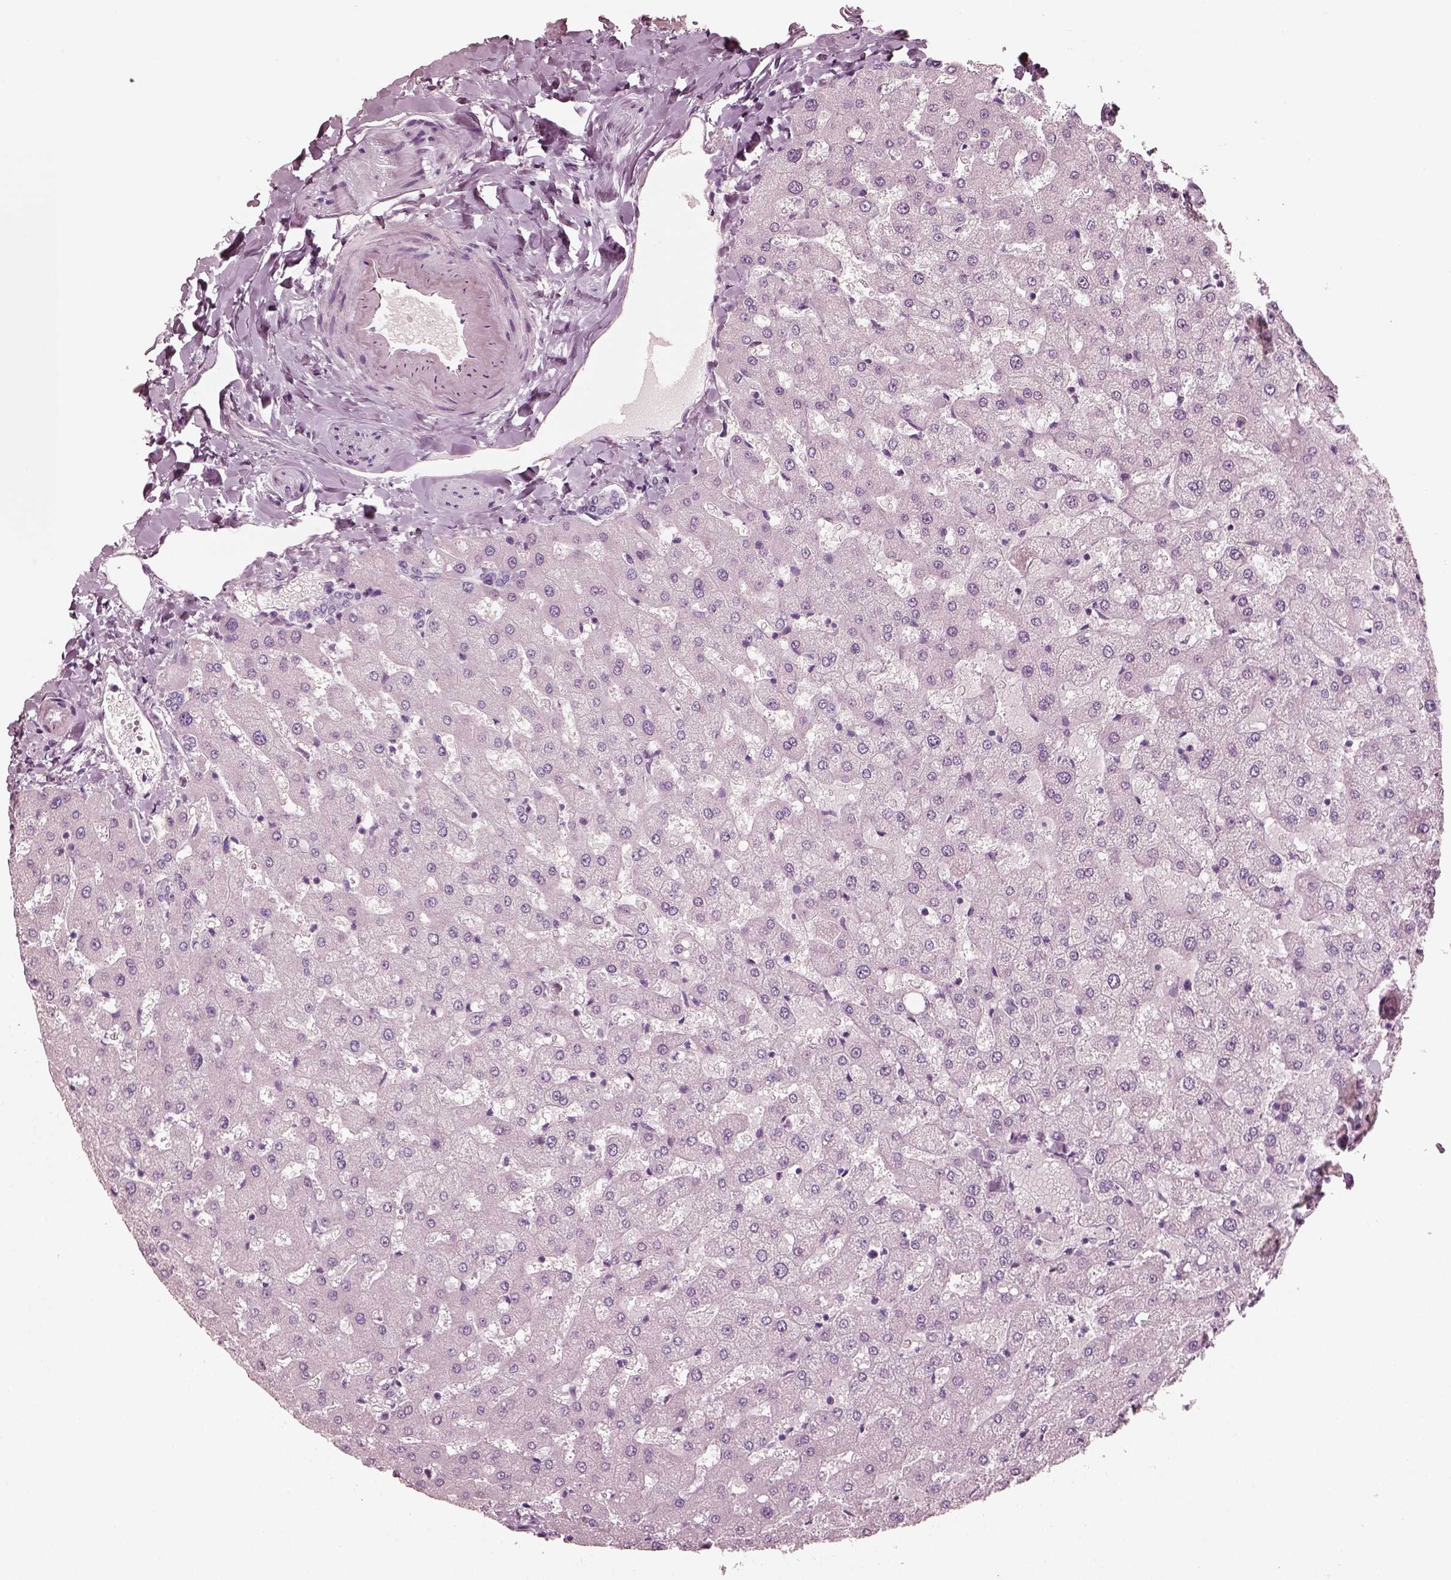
{"staining": {"intensity": "negative", "quantity": "none", "location": "none"}, "tissue": "liver", "cell_type": "Cholangiocytes", "image_type": "normal", "snomed": [{"axis": "morphology", "description": "Normal tissue, NOS"}, {"axis": "topography", "description": "Liver"}], "caption": "Cholangiocytes show no significant protein positivity in unremarkable liver. Brightfield microscopy of IHC stained with DAB (brown) and hematoxylin (blue), captured at high magnification.", "gene": "R3HDML", "patient": {"sex": "female", "age": 50}}